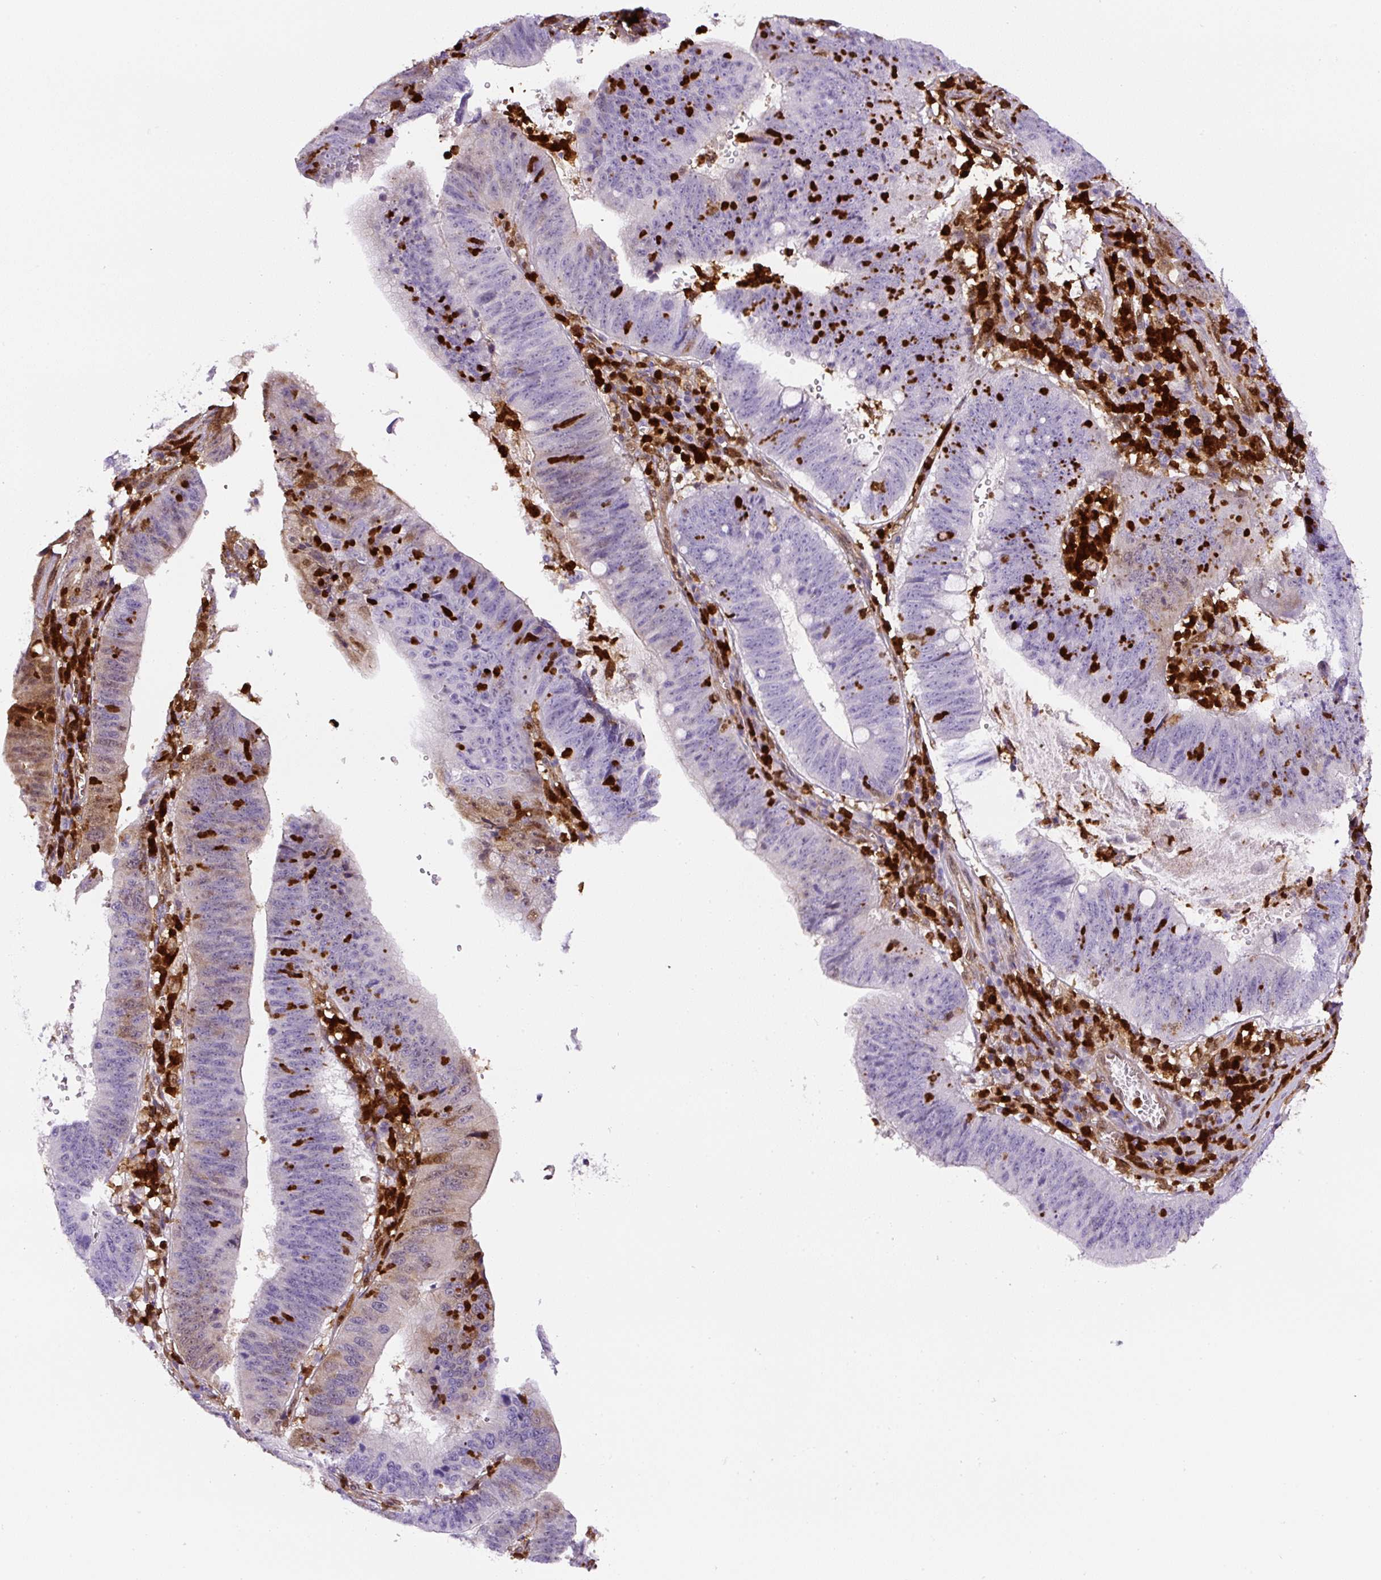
{"staining": {"intensity": "weak", "quantity": "<25%", "location": "cytoplasmic/membranous"}, "tissue": "stomach cancer", "cell_type": "Tumor cells", "image_type": "cancer", "snomed": [{"axis": "morphology", "description": "Adenocarcinoma, NOS"}, {"axis": "topography", "description": "Stomach"}], "caption": "Immunohistochemistry of stomach cancer (adenocarcinoma) displays no expression in tumor cells.", "gene": "ANXA1", "patient": {"sex": "male", "age": 59}}